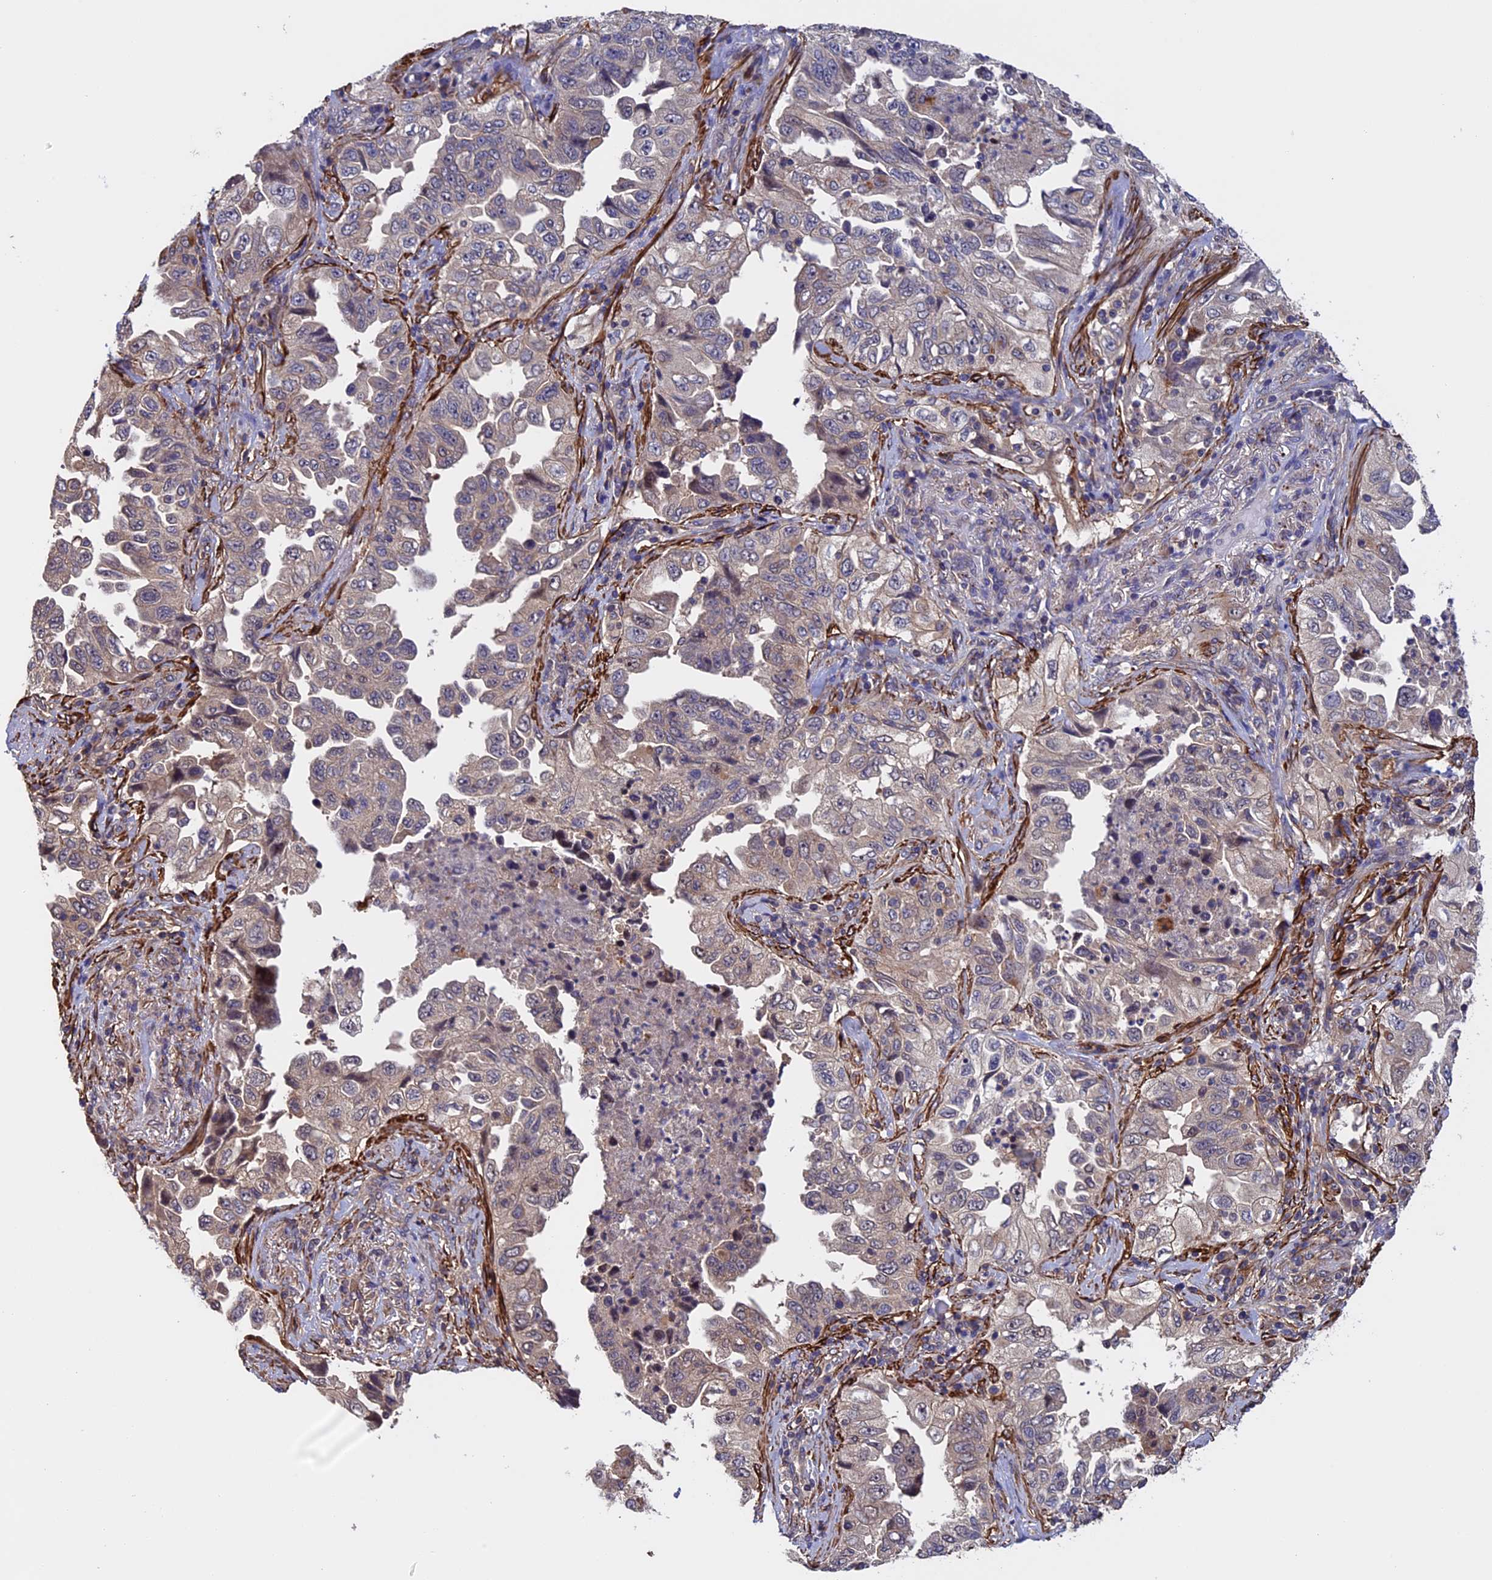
{"staining": {"intensity": "negative", "quantity": "none", "location": "none"}, "tissue": "lung cancer", "cell_type": "Tumor cells", "image_type": "cancer", "snomed": [{"axis": "morphology", "description": "Adenocarcinoma, NOS"}, {"axis": "topography", "description": "Lung"}], "caption": "An image of human adenocarcinoma (lung) is negative for staining in tumor cells.", "gene": "SLC9A5", "patient": {"sex": "female", "age": 51}}